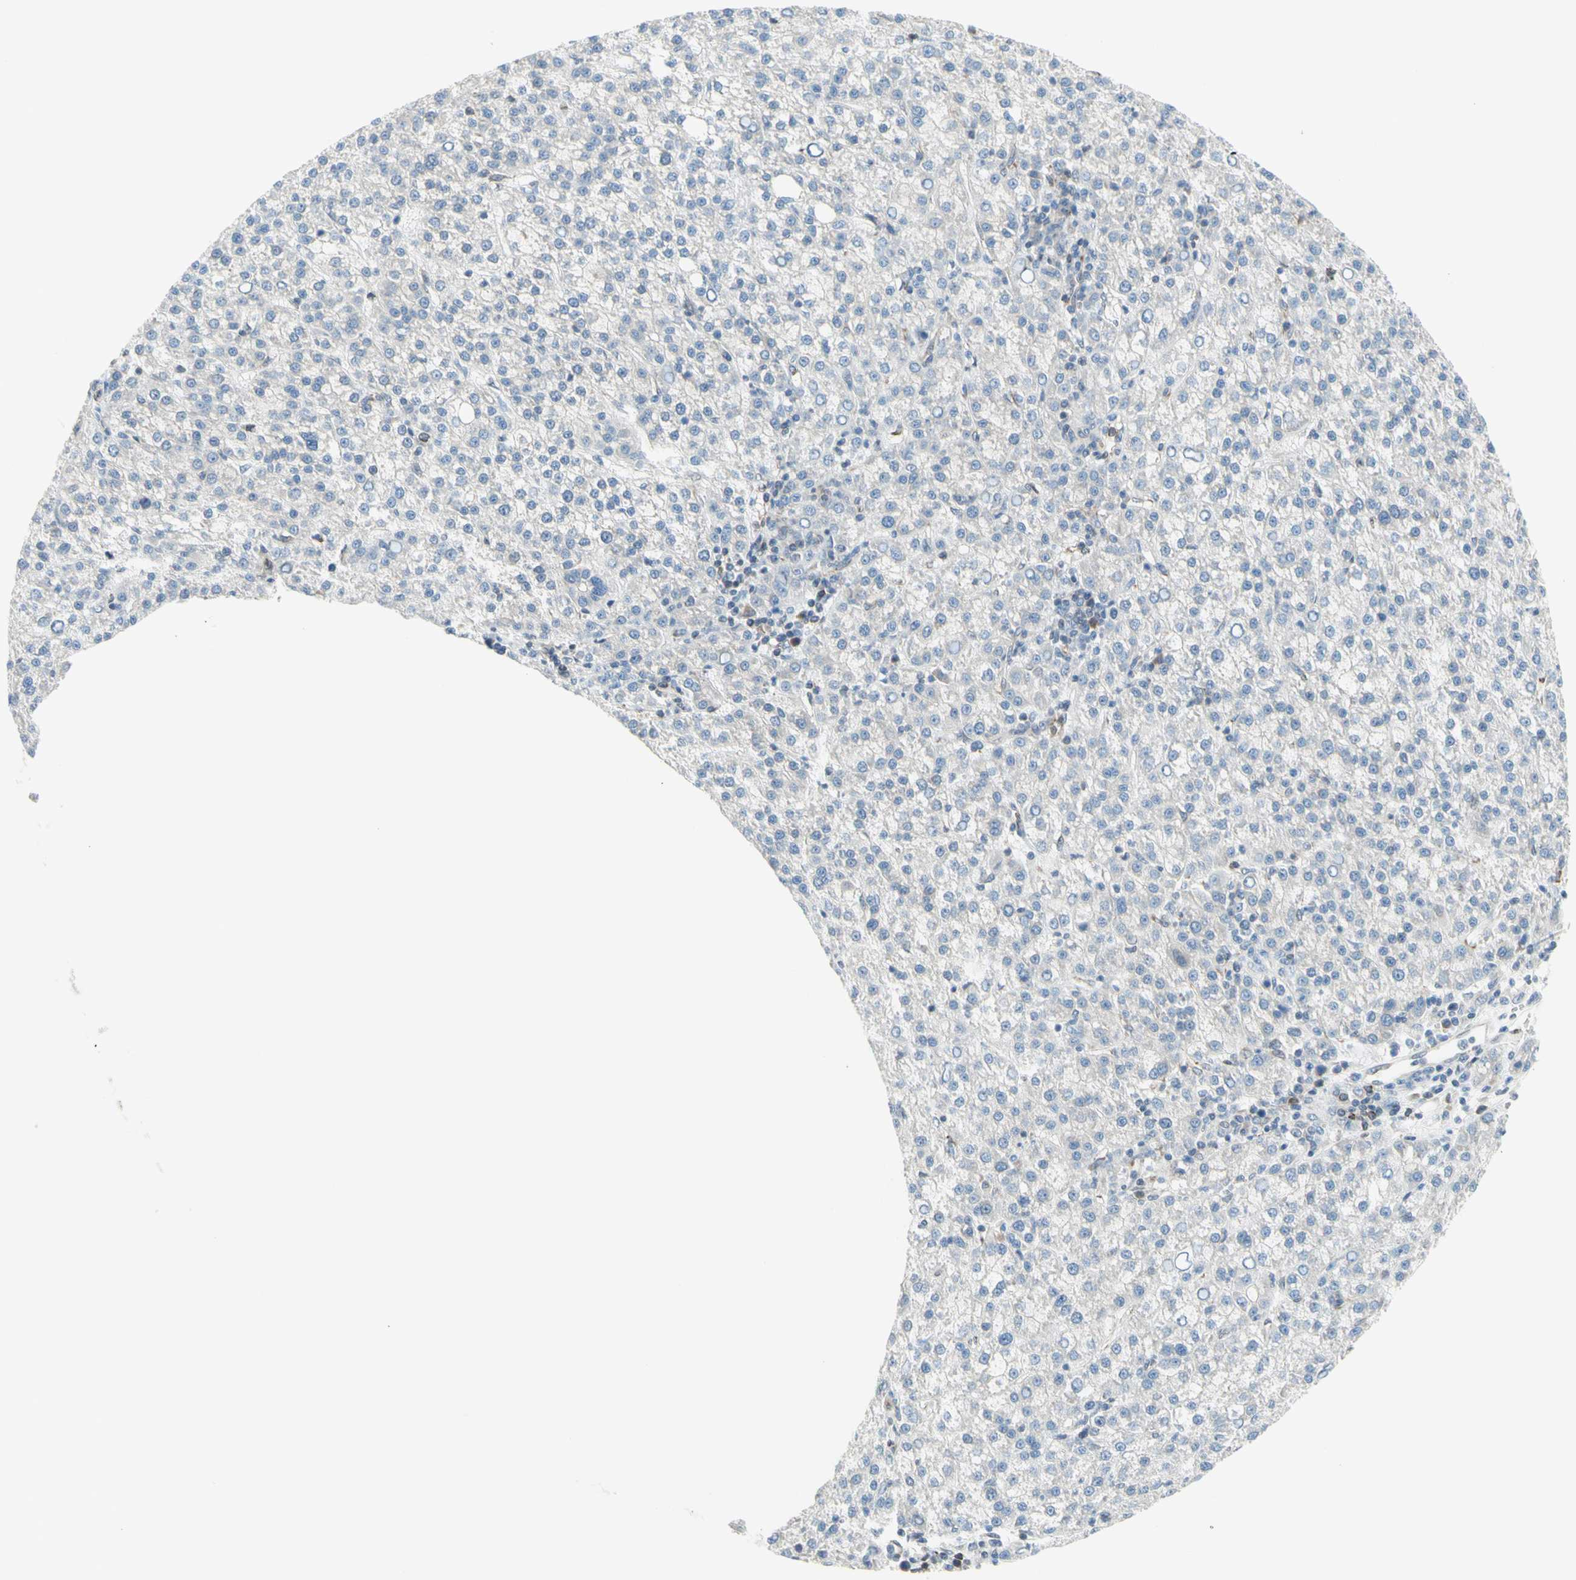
{"staining": {"intensity": "negative", "quantity": "none", "location": "none"}, "tissue": "liver cancer", "cell_type": "Tumor cells", "image_type": "cancer", "snomed": [{"axis": "morphology", "description": "Carcinoma, Hepatocellular, NOS"}, {"axis": "topography", "description": "Liver"}], "caption": "There is no significant staining in tumor cells of liver cancer. (Brightfield microscopy of DAB (3,3'-diaminobenzidine) IHC at high magnification).", "gene": "TRAF2", "patient": {"sex": "female", "age": 58}}